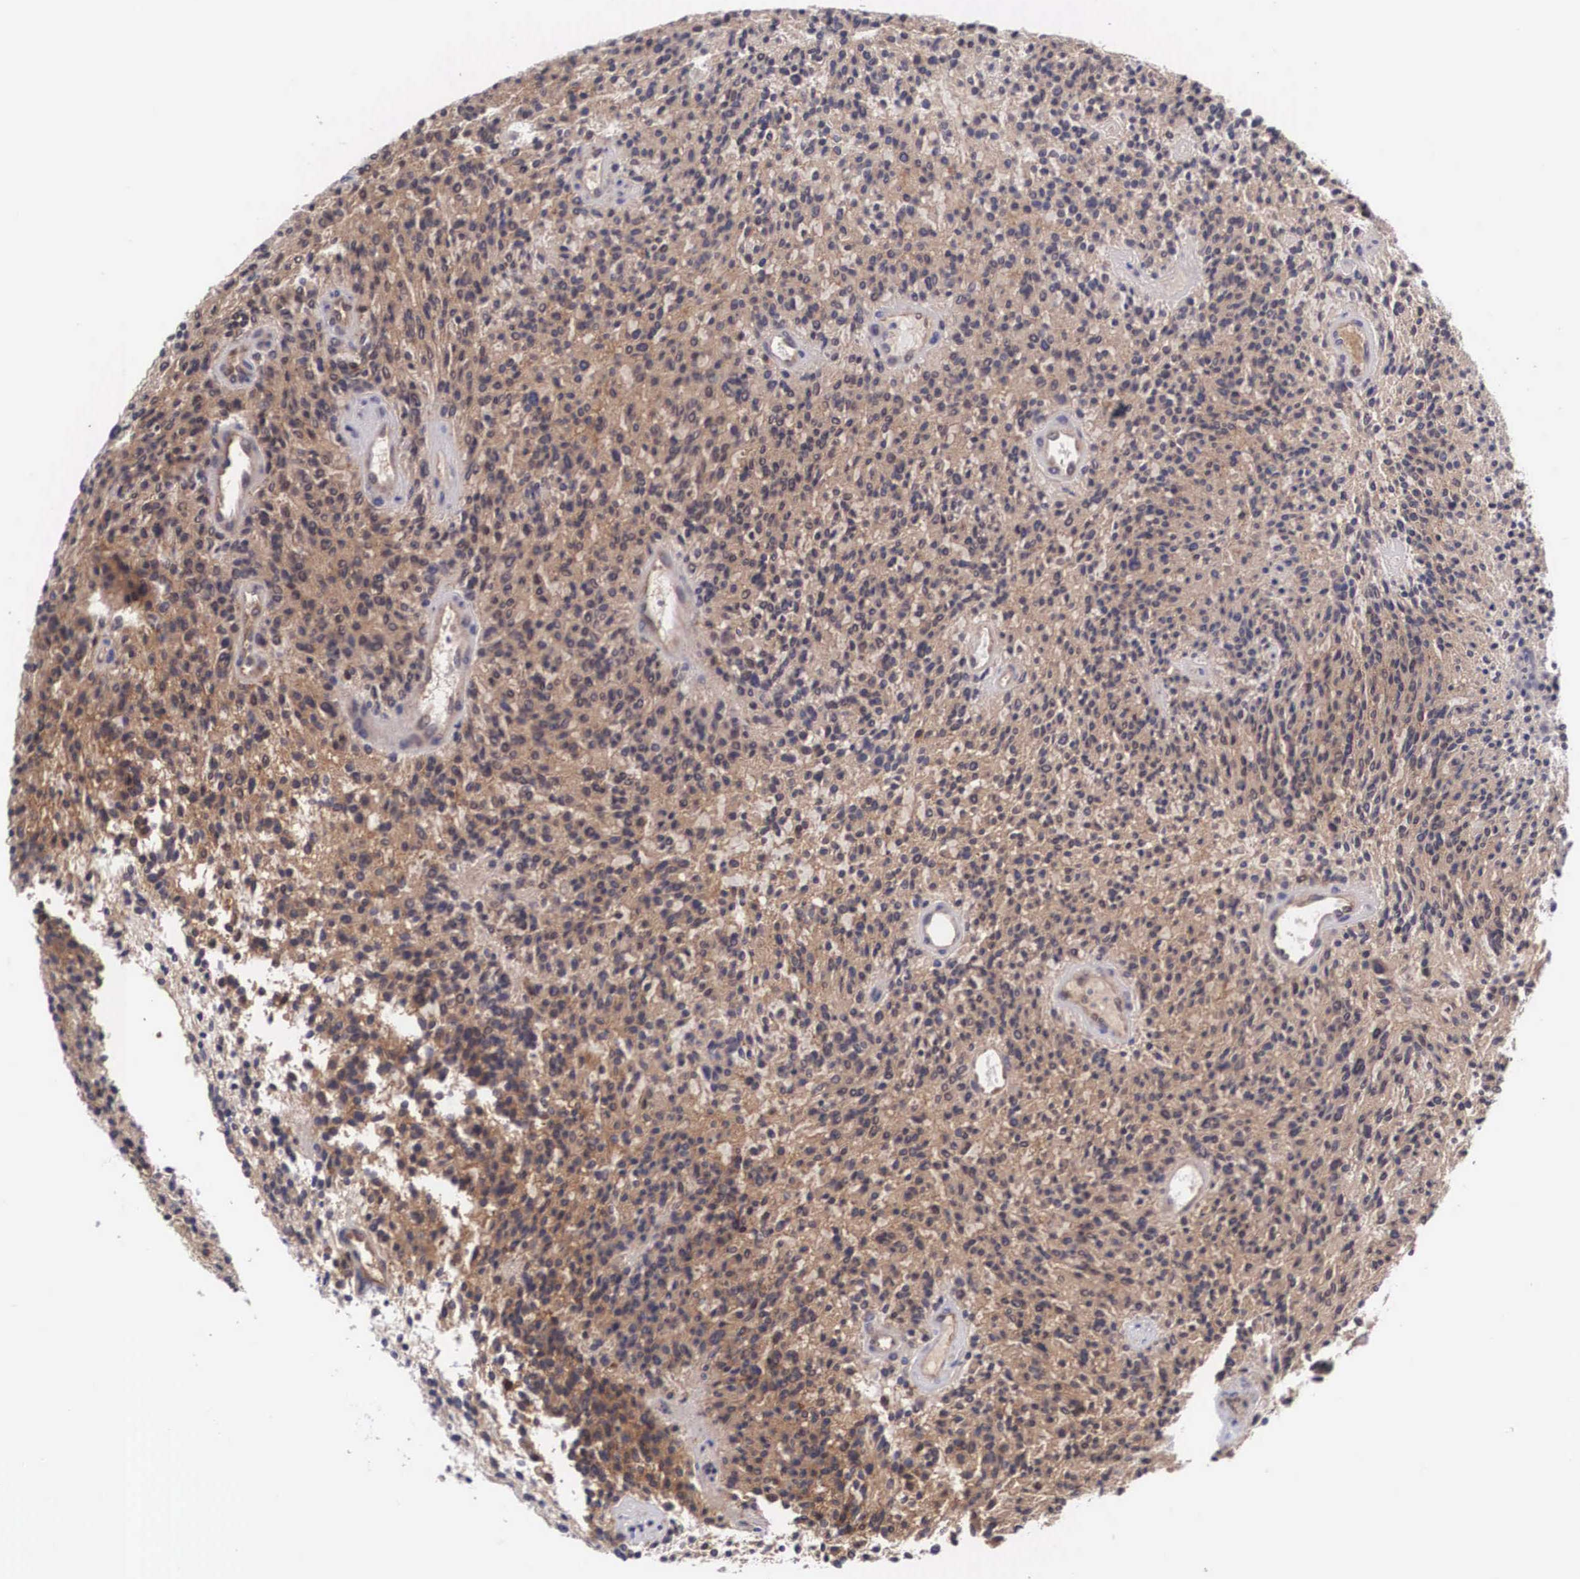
{"staining": {"intensity": "moderate", "quantity": ">75%", "location": "cytoplasmic/membranous"}, "tissue": "glioma", "cell_type": "Tumor cells", "image_type": "cancer", "snomed": [{"axis": "morphology", "description": "Glioma, malignant, High grade"}, {"axis": "topography", "description": "Brain"}], "caption": "A micrograph showing moderate cytoplasmic/membranous expression in about >75% of tumor cells in glioma, as visualized by brown immunohistochemical staining.", "gene": "GRIPAP1", "patient": {"sex": "female", "age": 13}}